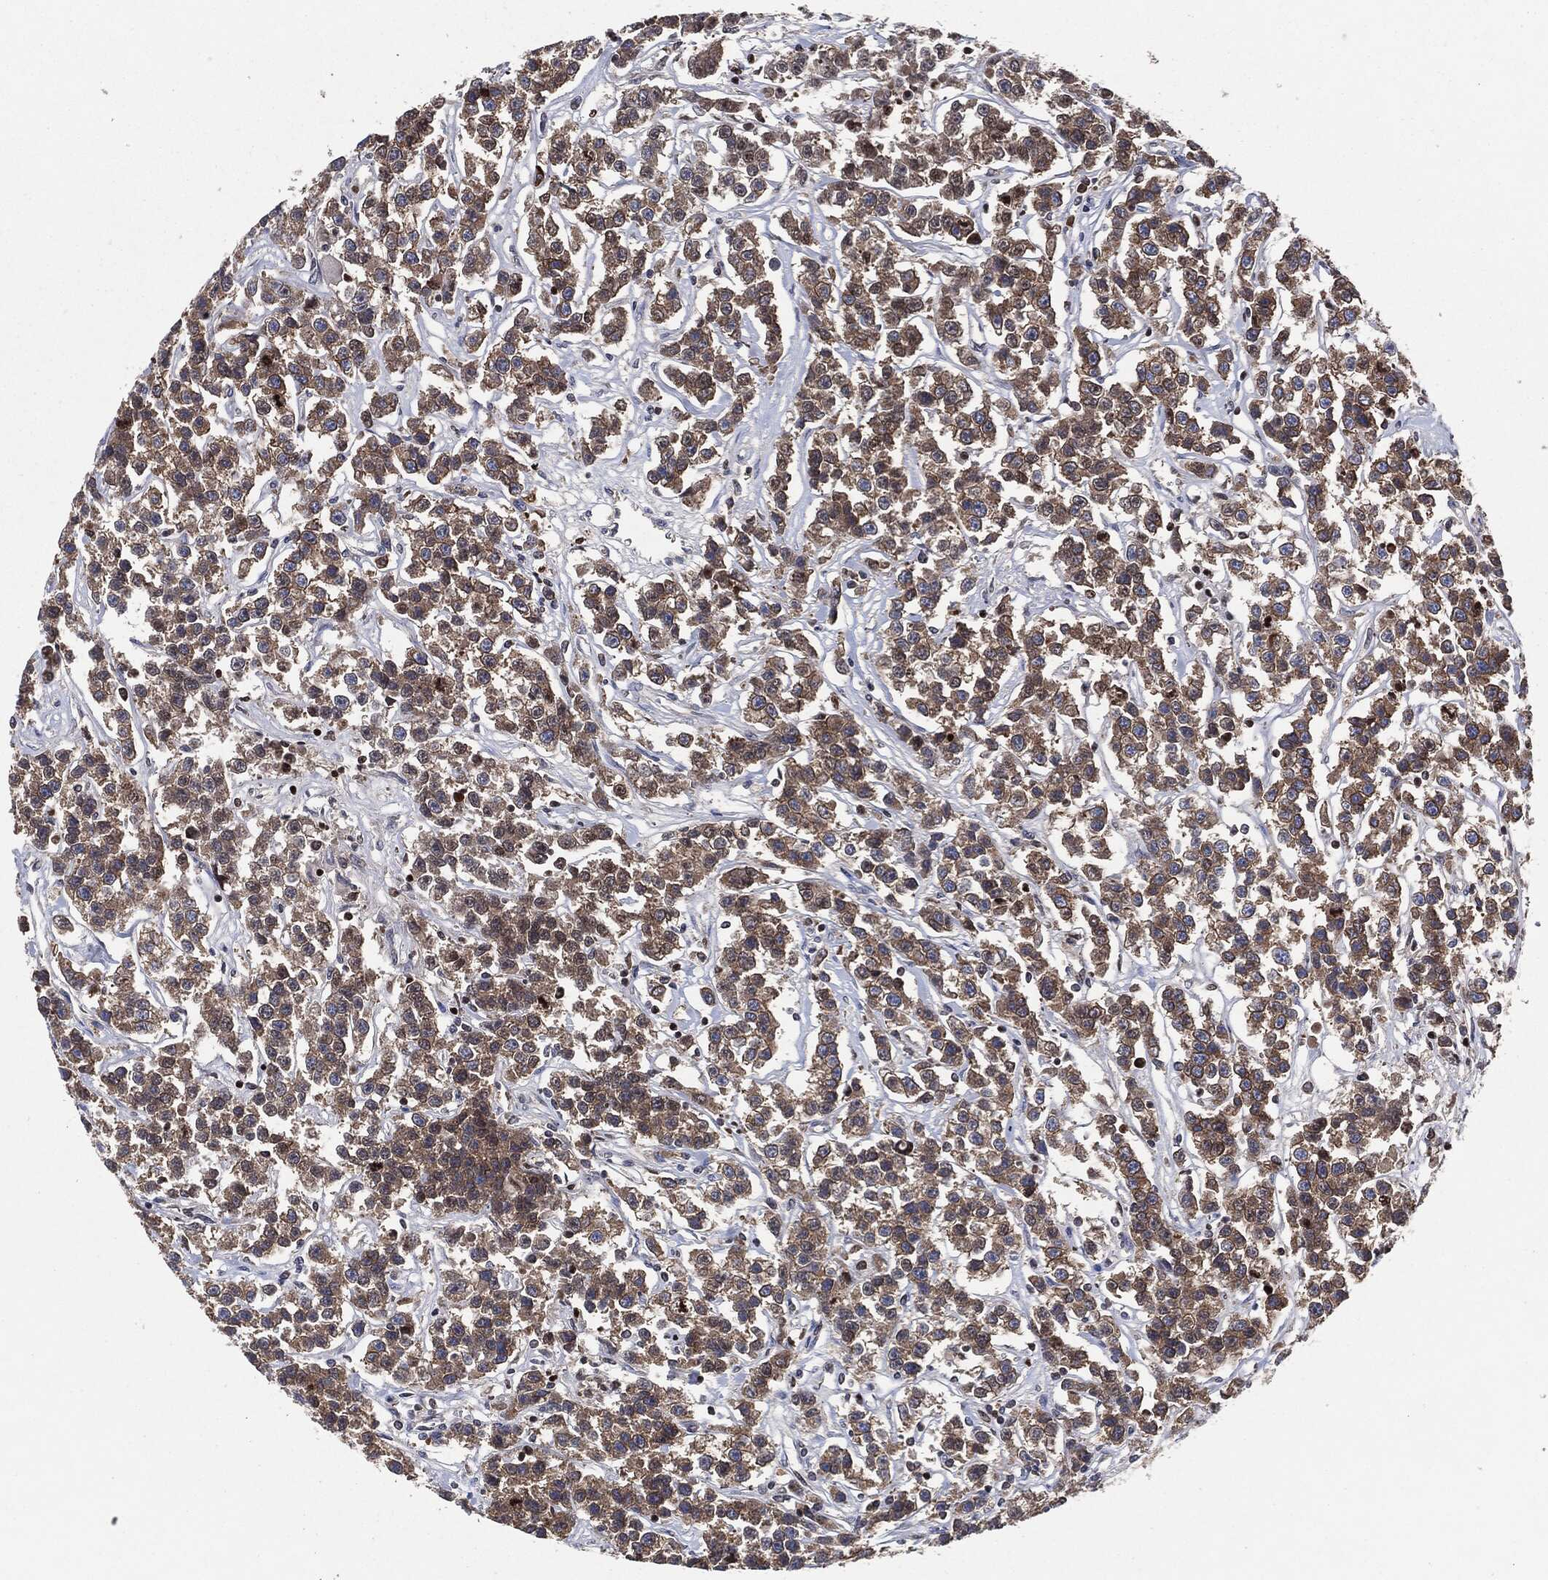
{"staining": {"intensity": "moderate", "quantity": ">75%", "location": "cytoplasmic/membranous"}, "tissue": "testis cancer", "cell_type": "Tumor cells", "image_type": "cancer", "snomed": [{"axis": "morphology", "description": "Seminoma, NOS"}, {"axis": "topography", "description": "Testis"}], "caption": "Seminoma (testis) stained for a protein (brown) exhibits moderate cytoplasmic/membranous positive positivity in about >75% of tumor cells.", "gene": "EIF2S2", "patient": {"sex": "male", "age": 59}}